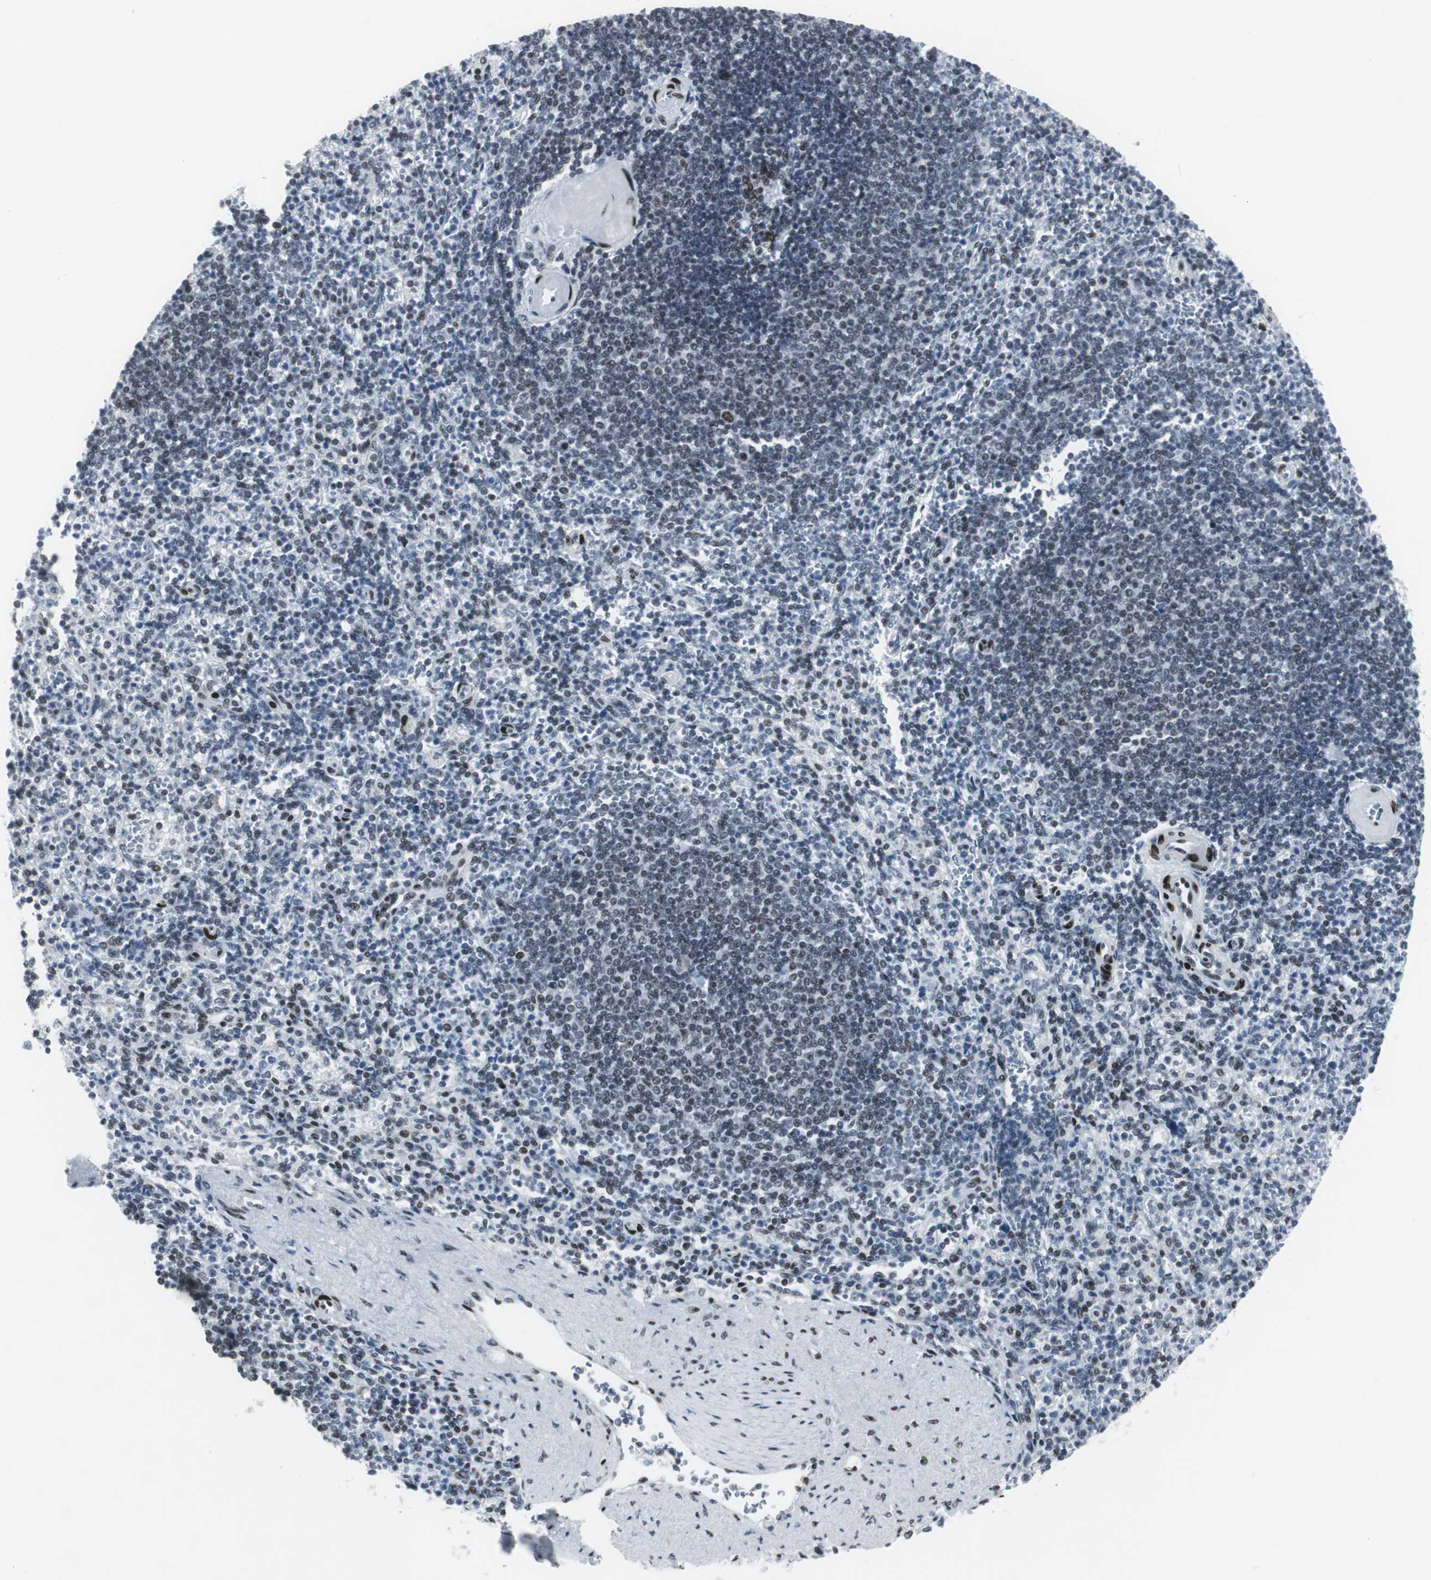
{"staining": {"intensity": "strong", "quantity": "25%-75%", "location": "nuclear"}, "tissue": "spleen", "cell_type": "Cells in red pulp", "image_type": "normal", "snomed": [{"axis": "morphology", "description": "Normal tissue, NOS"}, {"axis": "topography", "description": "Spleen"}], "caption": "Spleen was stained to show a protein in brown. There is high levels of strong nuclear expression in approximately 25%-75% of cells in red pulp. (DAB = brown stain, brightfield microscopy at high magnification).", "gene": "MEF2D", "patient": {"sex": "female", "age": 74}}